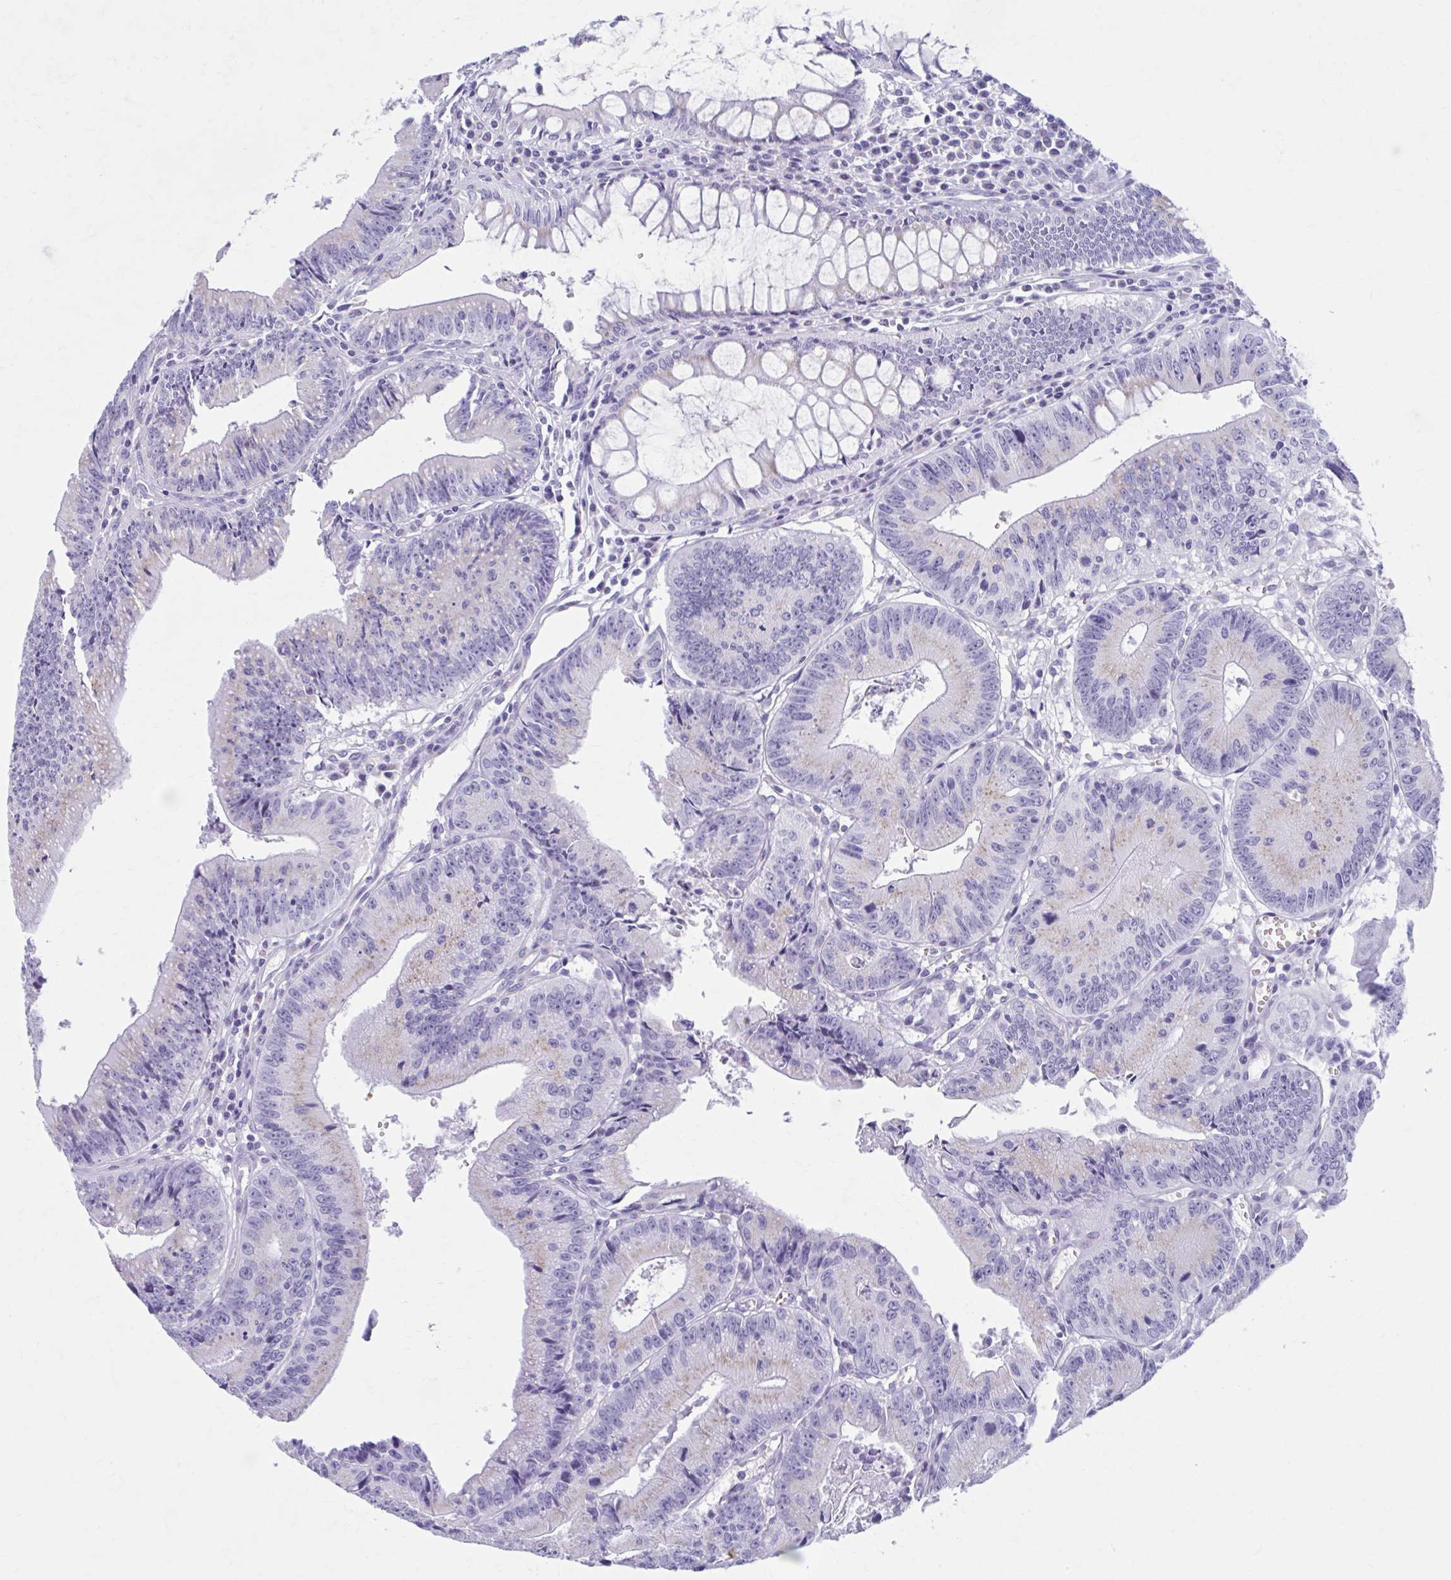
{"staining": {"intensity": "negative", "quantity": "none", "location": "none"}, "tissue": "colorectal cancer", "cell_type": "Tumor cells", "image_type": "cancer", "snomed": [{"axis": "morphology", "description": "Adenocarcinoma, NOS"}, {"axis": "topography", "description": "Rectum"}], "caption": "Colorectal cancer (adenocarcinoma) was stained to show a protein in brown. There is no significant positivity in tumor cells.", "gene": "KCNE2", "patient": {"sex": "female", "age": 81}}